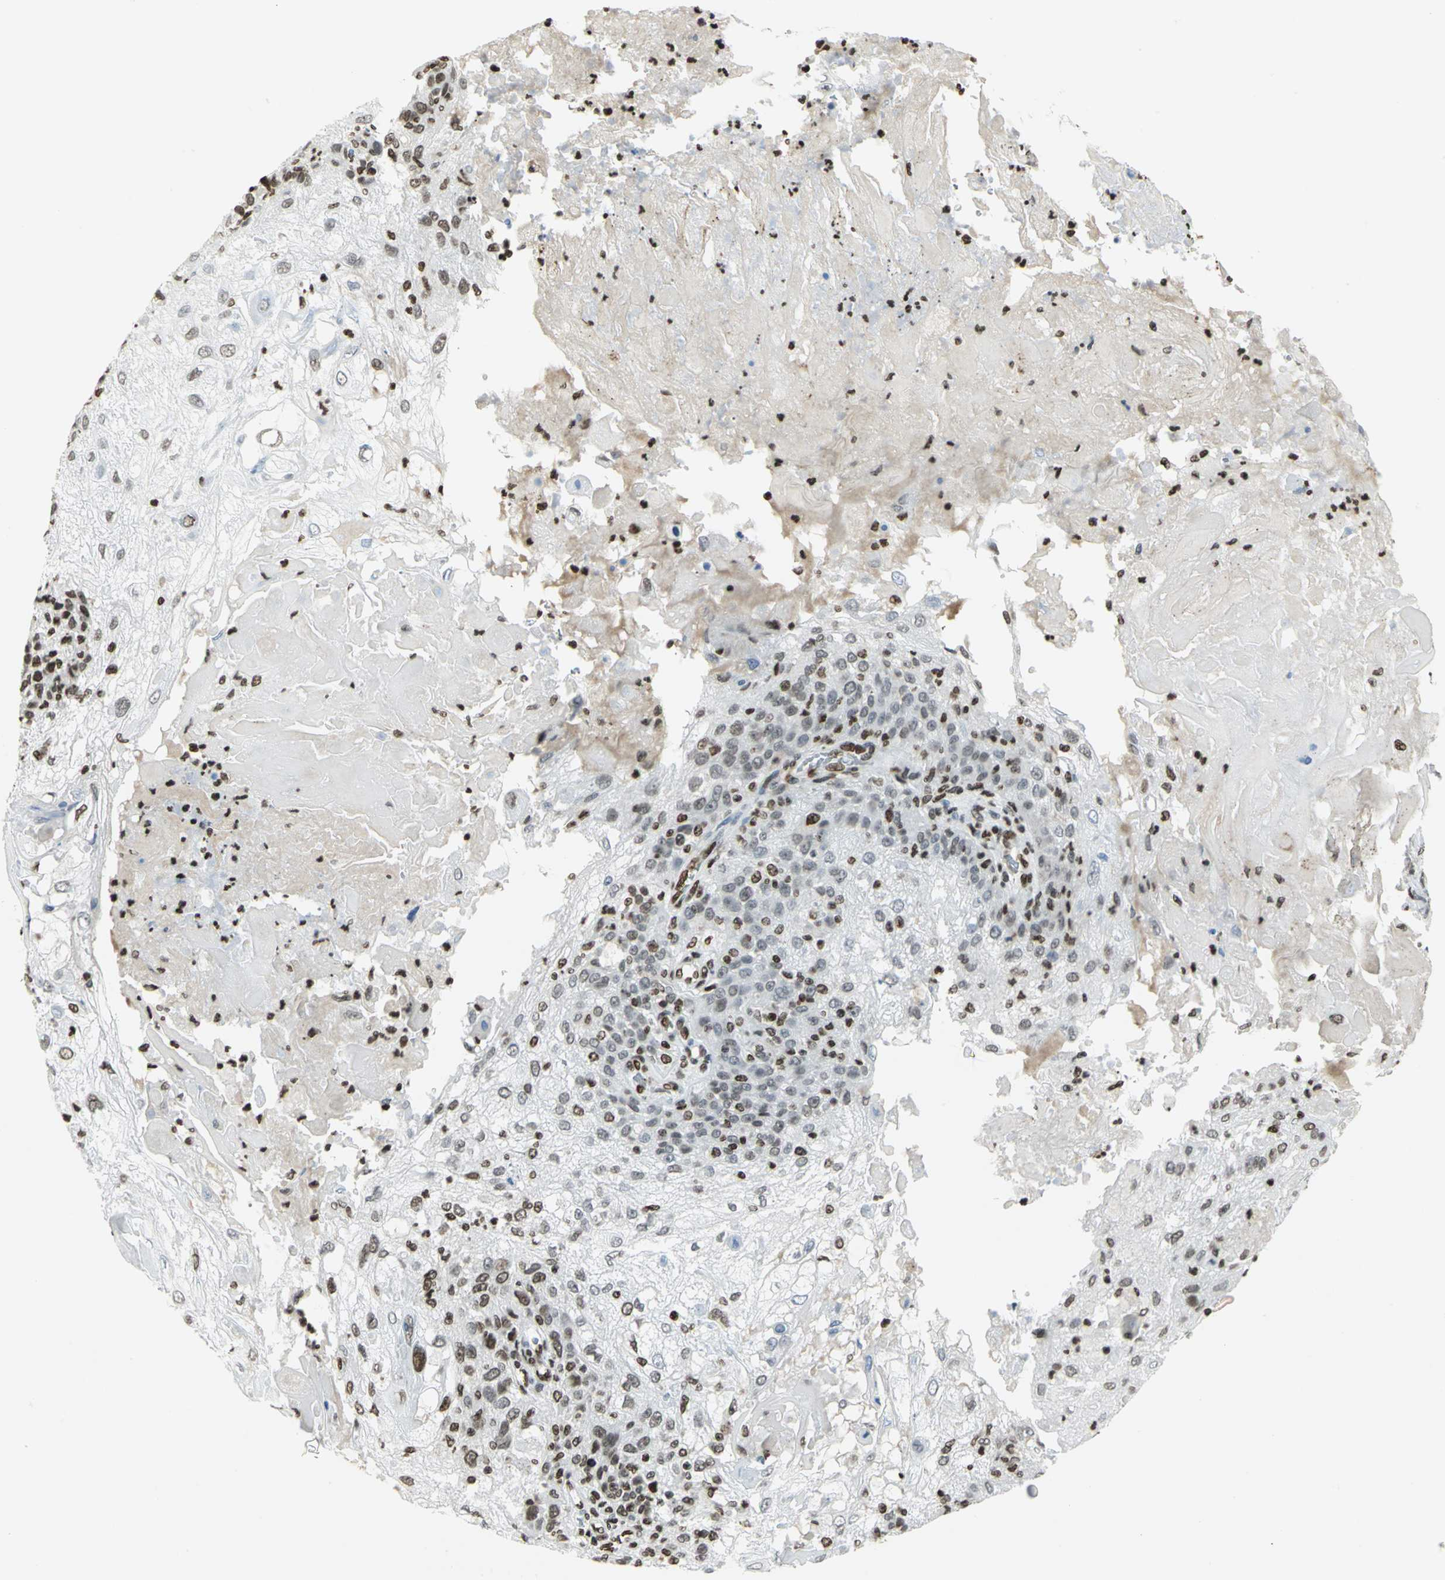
{"staining": {"intensity": "moderate", "quantity": "25%-75%", "location": "nuclear"}, "tissue": "skin cancer", "cell_type": "Tumor cells", "image_type": "cancer", "snomed": [{"axis": "morphology", "description": "Normal tissue, NOS"}, {"axis": "morphology", "description": "Squamous cell carcinoma, NOS"}, {"axis": "topography", "description": "Skin"}], "caption": "The histopathology image shows a brown stain indicating the presence of a protein in the nuclear of tumor cells in skin cancer (squamous cell carcinoma).", "gene": "HMGB1", "patient": {"sex": "female", "age": 83}}